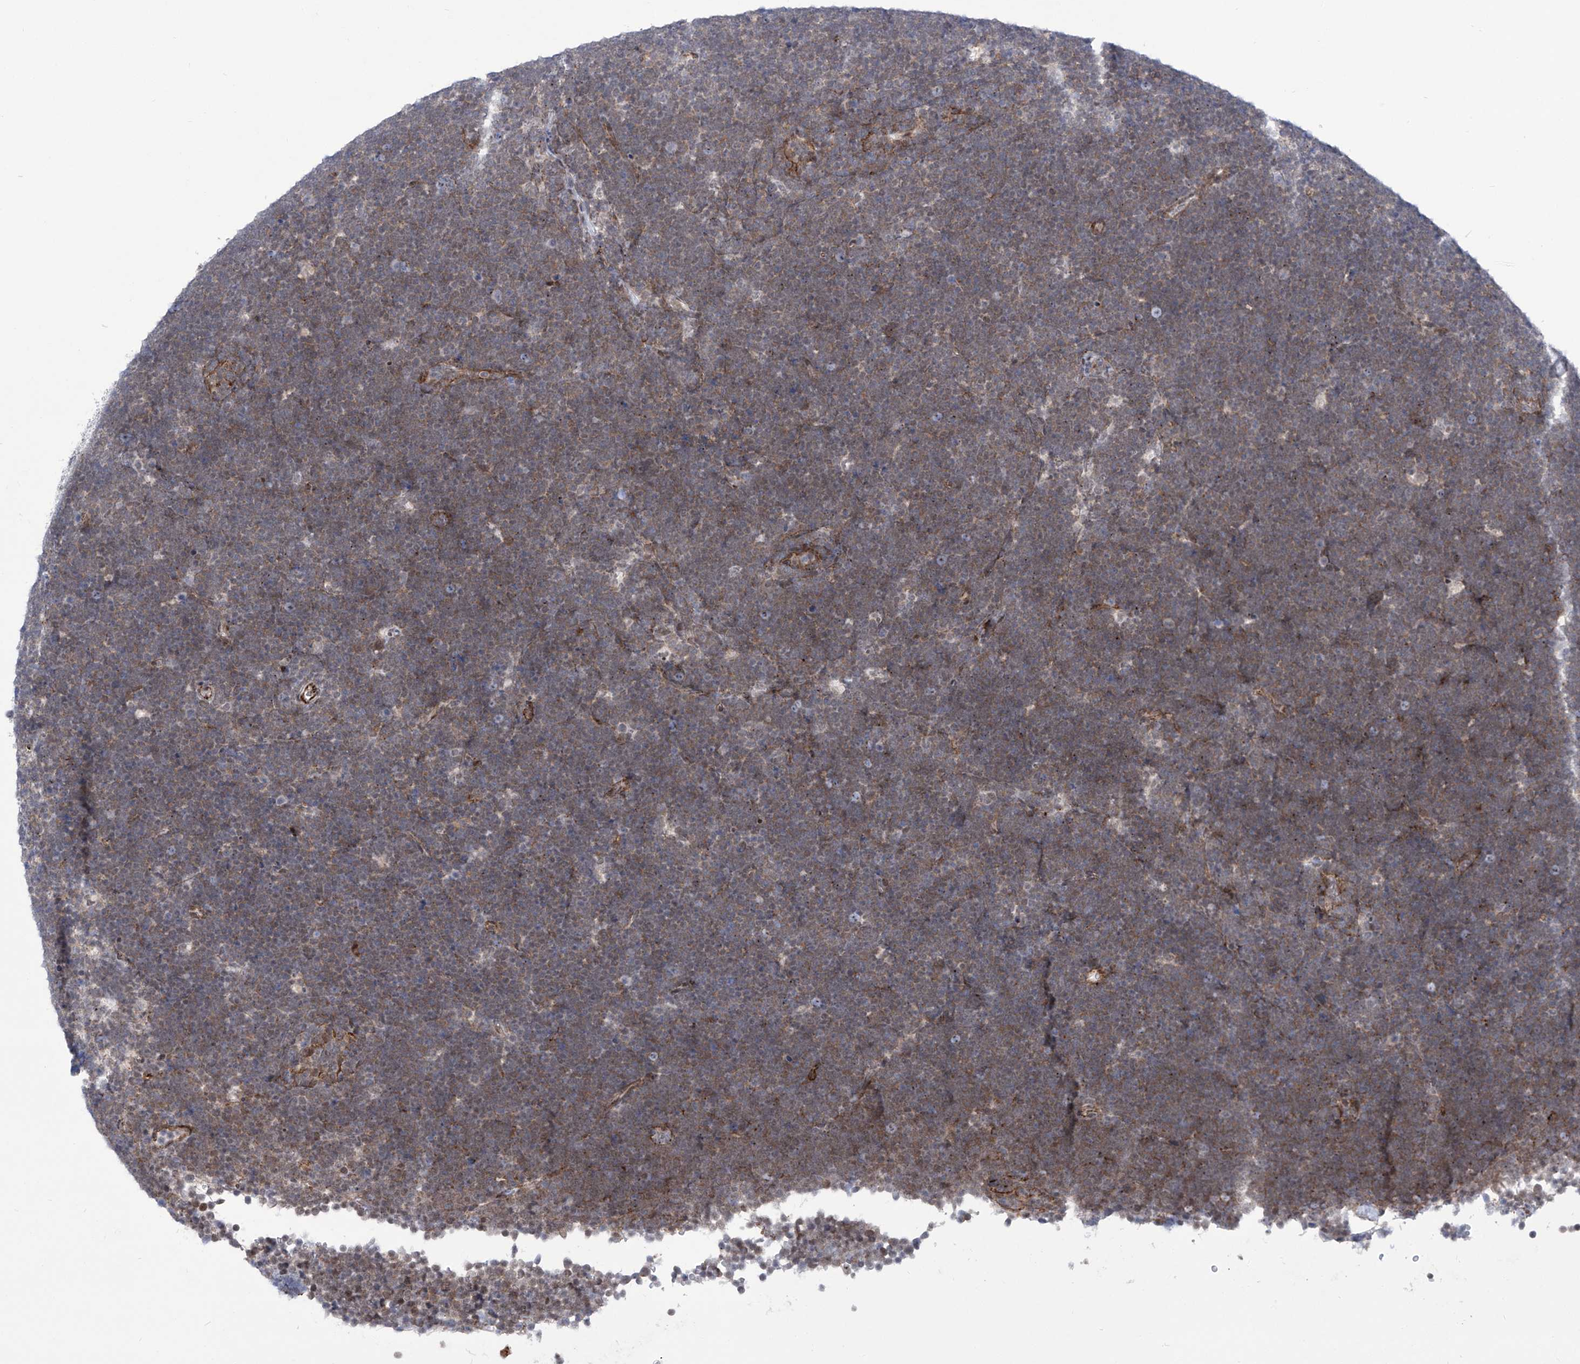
{"staining": {"intensity": "weak", "quantity": ">75%", "location": "cytoplasmic/membranous"}, "tissue": "lymphoma", "cell_type": "Tumor cells", "image_type": "cancer", "snomed": [{"axis": "morphology", "description": "Malignant lymphoma, non-Hodgkin's type, High grade"}, {"axis": "topography", "description": "Lymph node"}], "caption": "This image exhibits lymphoma stained with IHC to label a protein in brown. The cytoplasmic/membranous of tumor cells show weak positivity for the protein. Nuclei are counter-stained blue.", "gene": "CEP290", "patient": {"sex": "male", "age": 13}}